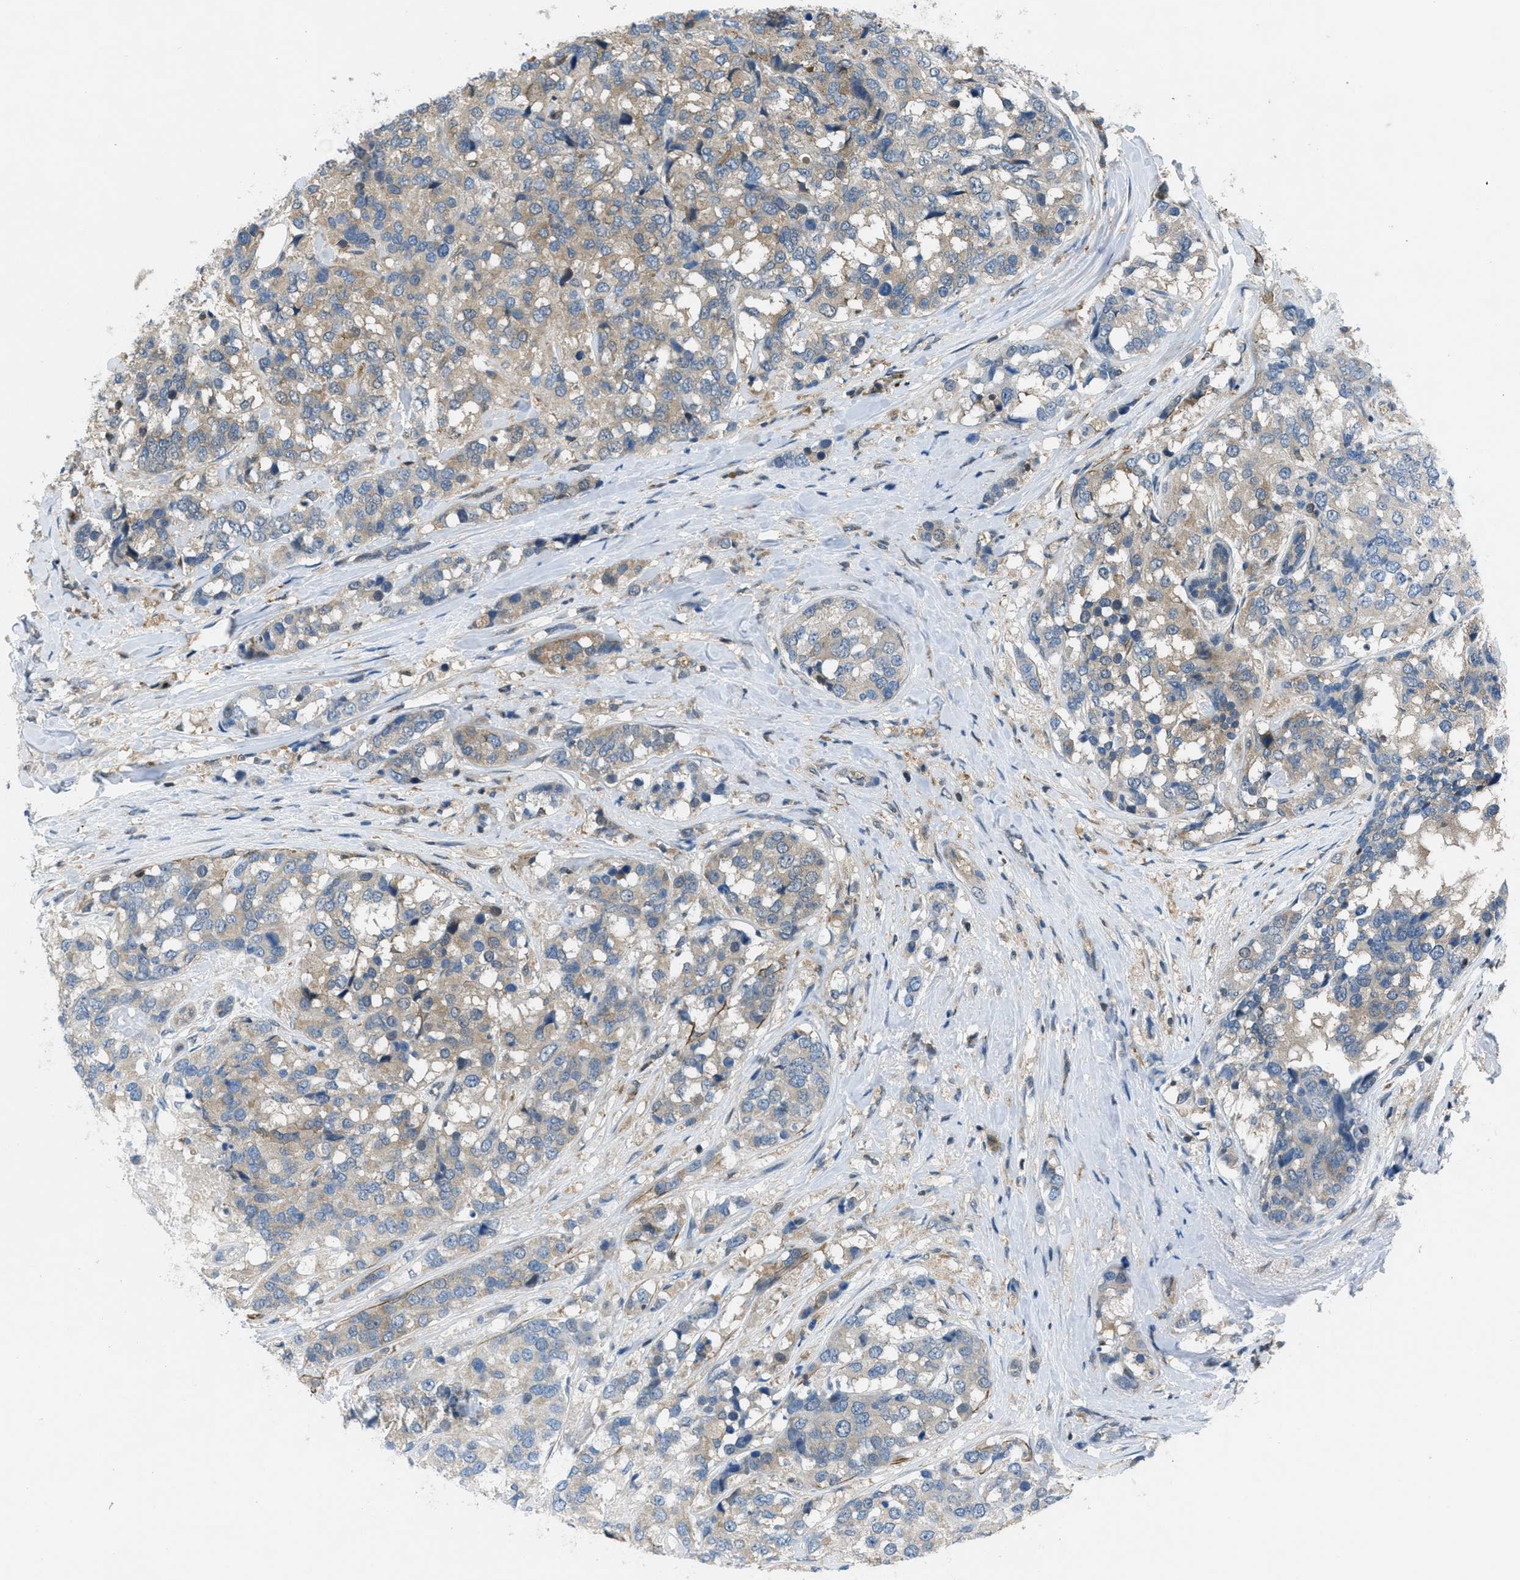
{"staining": {"intensity": "moderate", "quantity": "25%-75%", "location": "cytoplasmic/membranous"}, "tissue": "breast cancer", "cell_type": "Tumor cells", "image_type": "cancer", "snomed": [{"axis": "morphology", "description": "Lobular carcinoma"}, {"axis": "topography", "description": "Breast"}], "caption": "Immunohistochemistry (IHC) (DAB (3,3'-diaminobenzidine)) staining of human breast lobular carcinoma reveals moderate cytoplasmic/membranous protein staining in about 25%-75% of tumor cells. (Brightfield microscopy of DAB IHC at high magnification).", "gene": "PIP5K1C", "patient": {"sex": "female", "age": 59}}